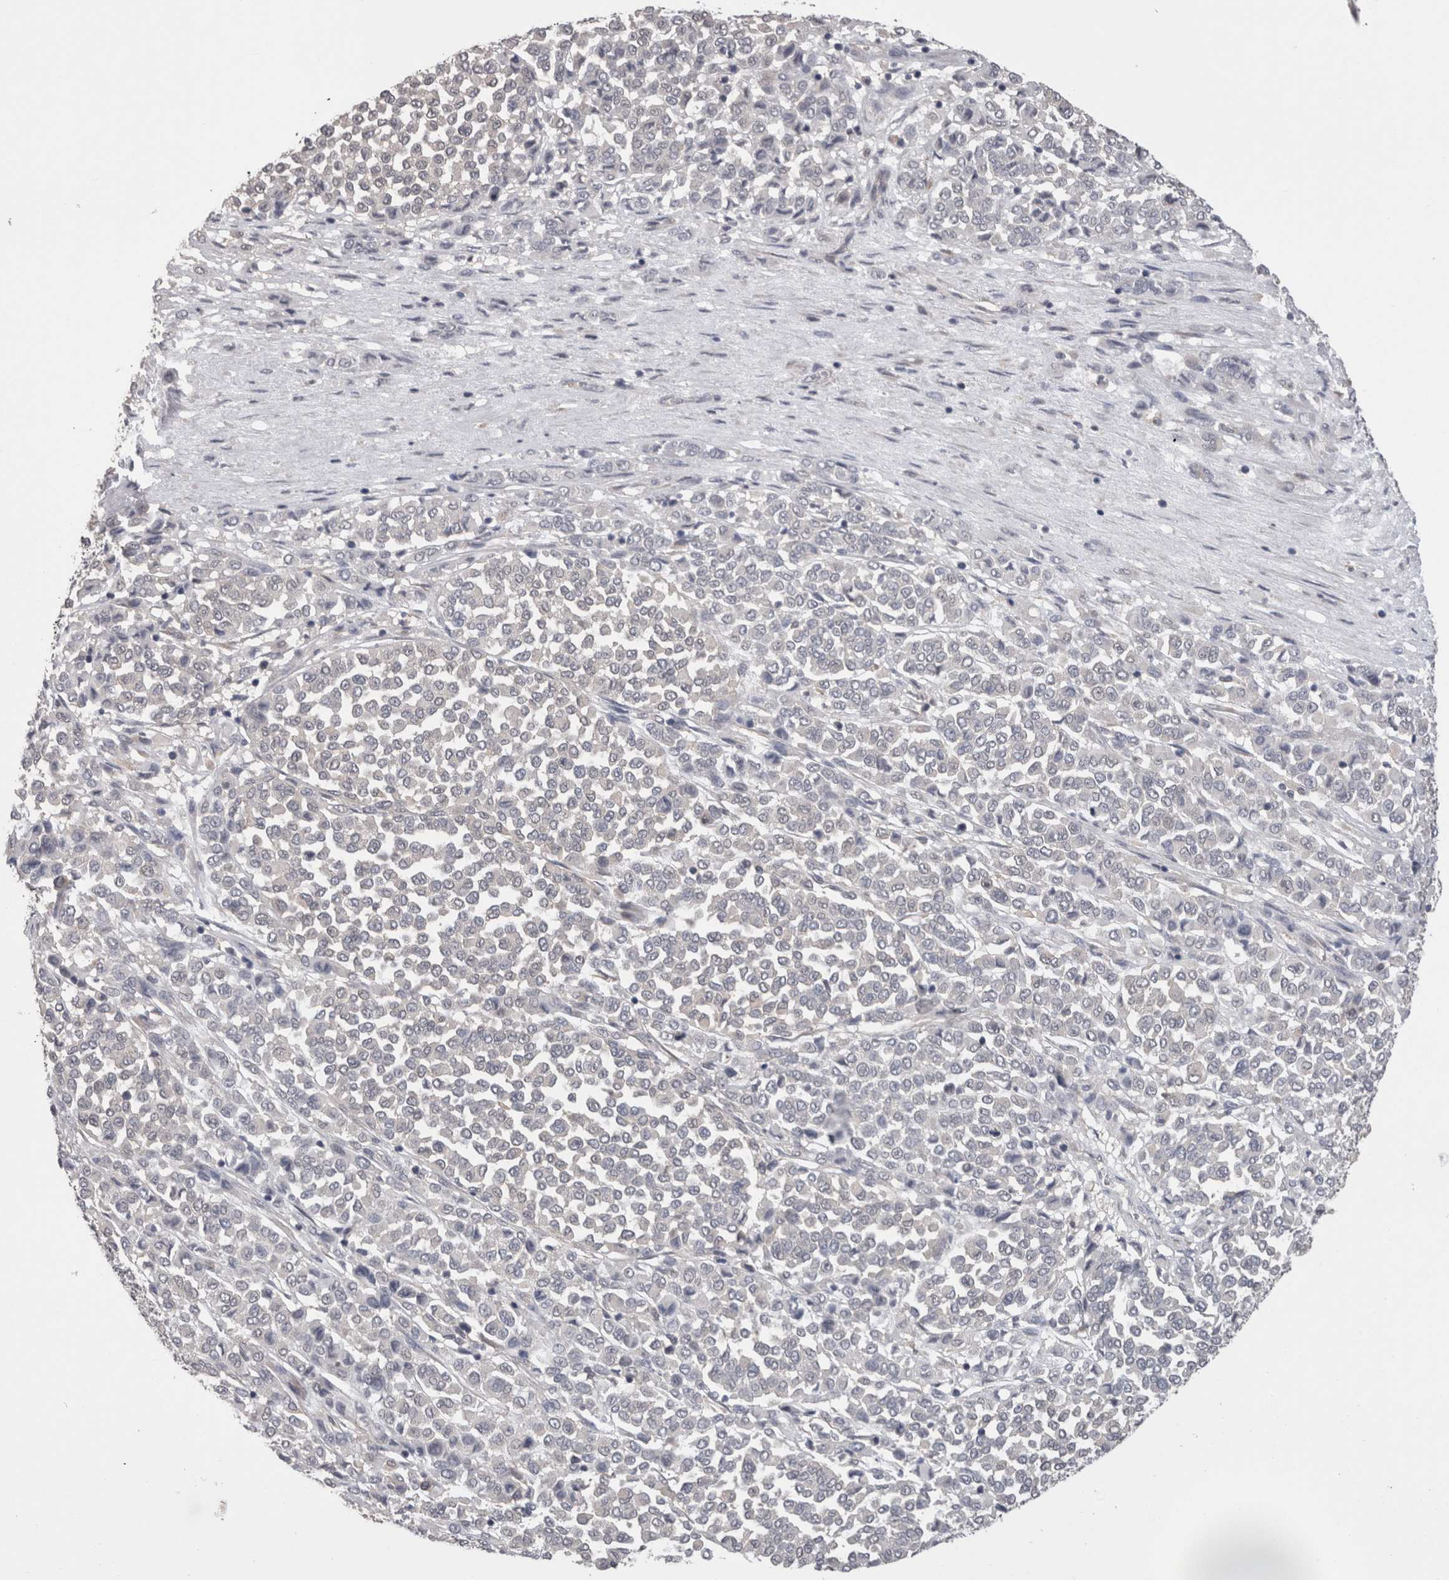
{"staining": {"intensity": "negative", "quantity": "none", "location": "none"}, "tissue": "melanoma", "cell_type": "Tumor cells", "image_type": "cancer", "snomed": [{"axis": "morphology", "description": "Malignant melanoma, Metastatic site"}, {"axis": "topography", "description": "Pancreas"}], "caption": "Immunohistochemistry (IHC) image of neoplastic tissue: human melanoma stained with DAB (3,3'-diaminobenzidine) reveals no significant protein expression in tumor cells.", "gene": "DCTN6", "patient": {"sex": "female", "age": 30}}